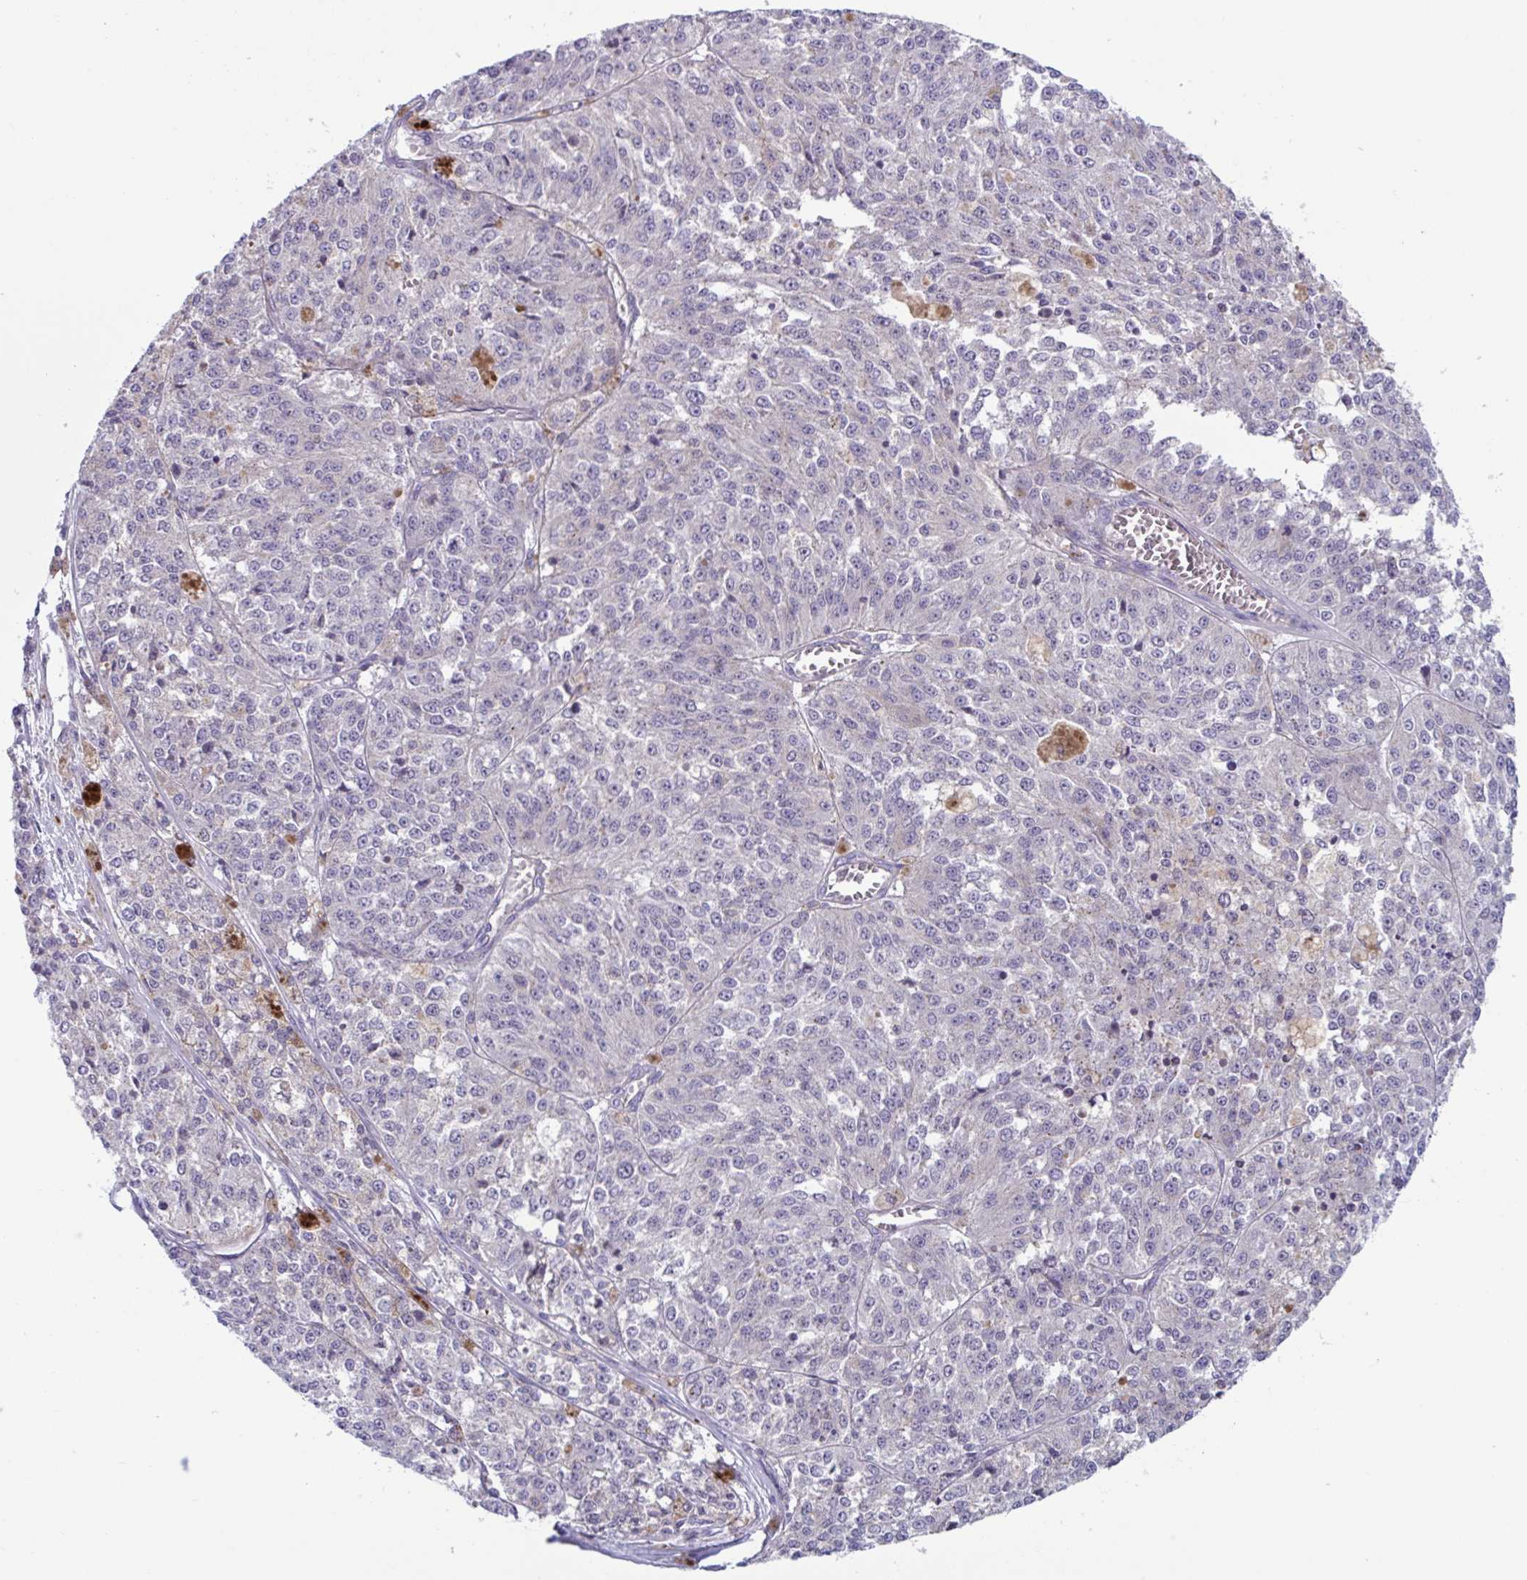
{"staining": {"intensity": "negative", "quantity": "none", "location": "none"}, "tissue": "melanoma", "cell_type": "Tumor cells", "image_type": "cancer", "snomed": [{"axis": "morphology", "description": "Malignant melanoma, Metastatic site"}, {"axis": "topography", "description": "Lymph node"}], "caption": "IHC micrograph of neoplastic tissue: human malignant melanoma (metastatic site) stained with DAB (3,3'-diaminobenzidine) exhibits no significant protein staining in tumor cells. (DAB (3,3'-diaminobenzidine) immunohistochemistry, high magnification).", "gene": "IST1", "patient": {"sex": "female", "age": 64}}